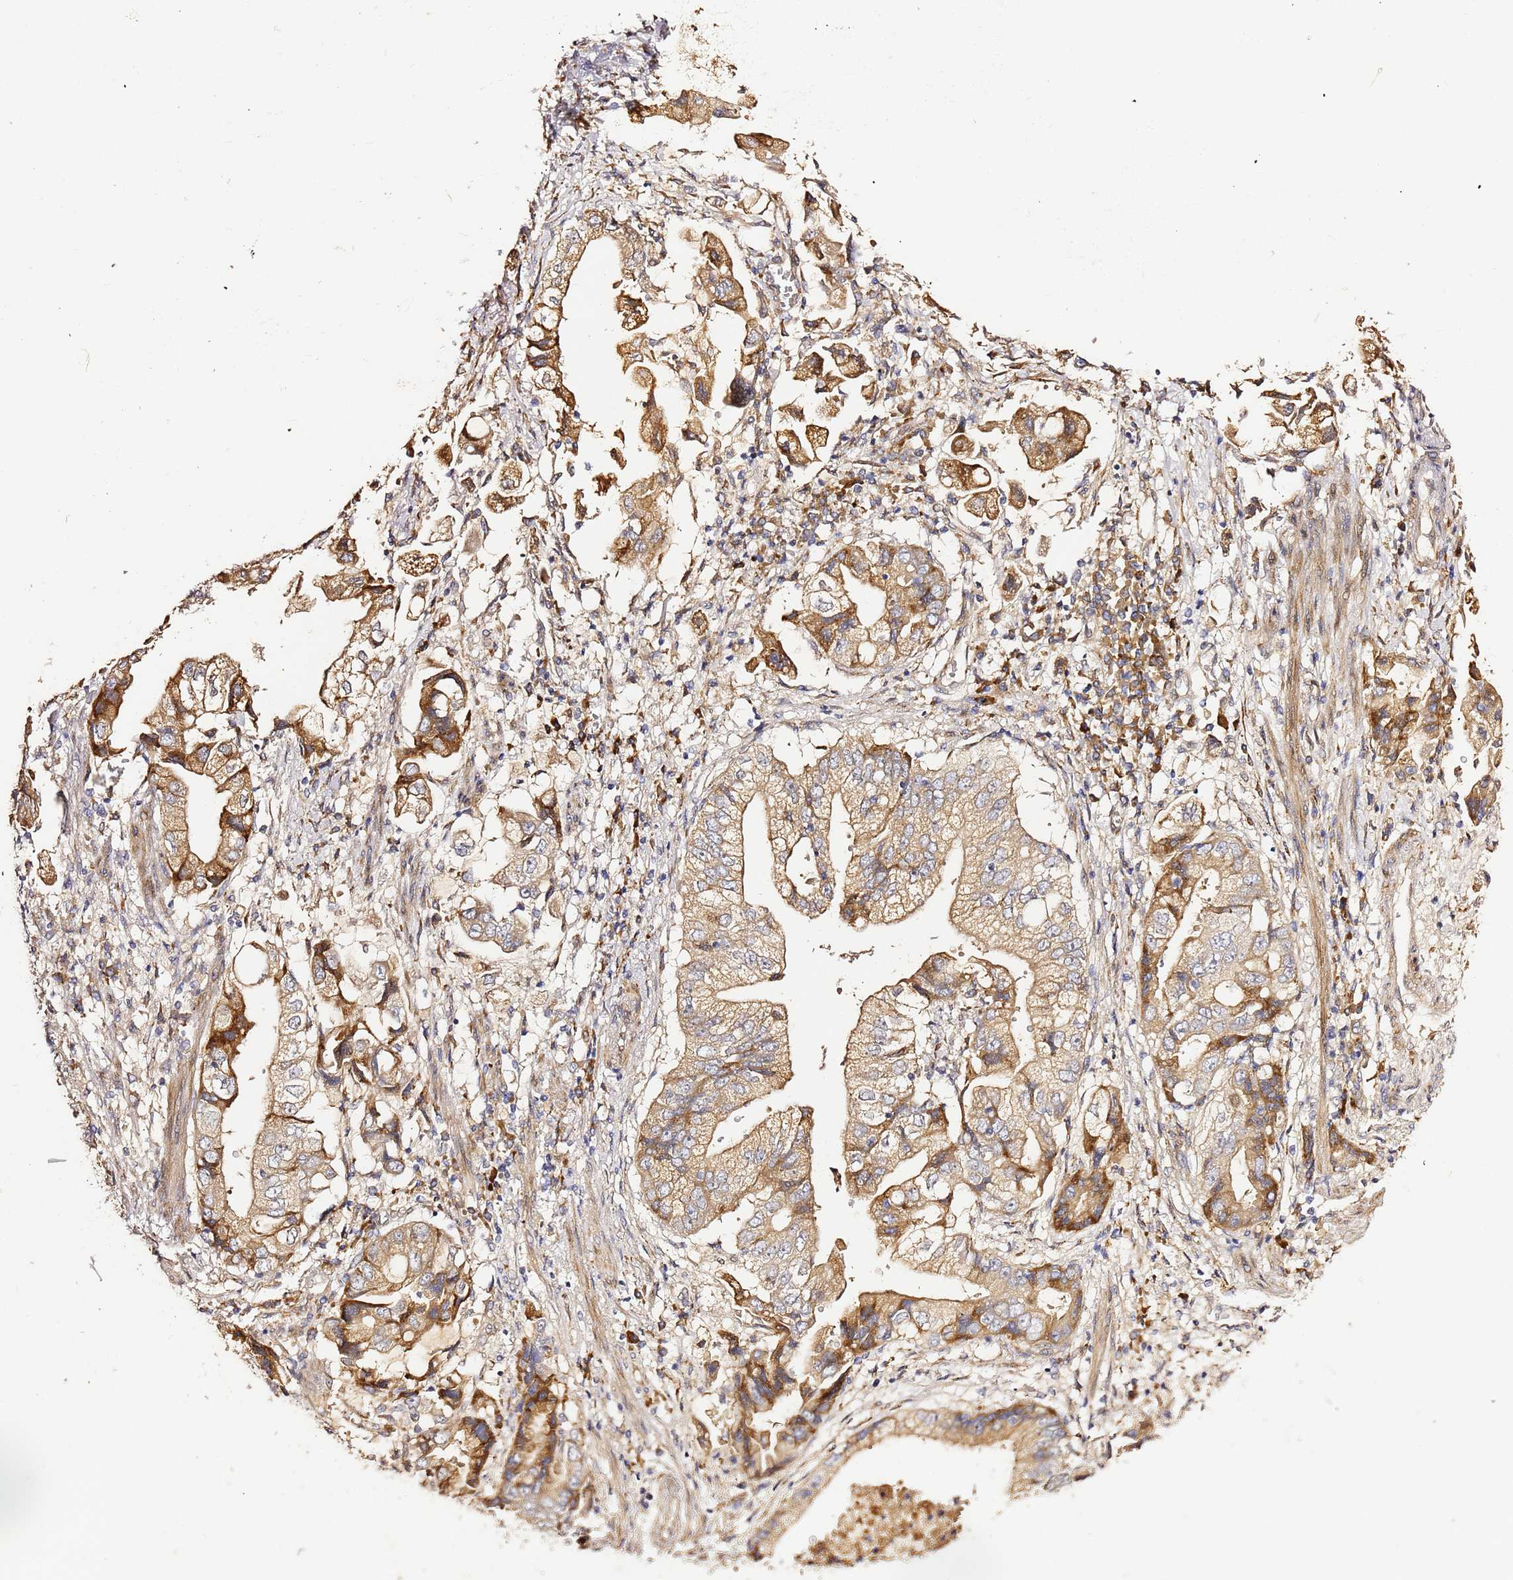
{"staining": {"intensity": "moderate", "quantity": "25%-75%", "location": "cytoplasmic/membranous"}, "tissue": "stomach cancer", "cell_type": "Tumor cells", "image_type": "cancer", "snomed": [{"axis": "morphology", "description": "Adenocarcinoma, NOS"}, {"axis": "topography", "description": "Stomach"}], "caption": "This image reveals IHC staining of human stomach cancer (adenocarcinoma), with medium moderate cytoplasmic/membranous expression in approximately 25%-75% of tumor cells.", "gene": "HSD17B7", "patient": {"sex": "male", "age": 62}}